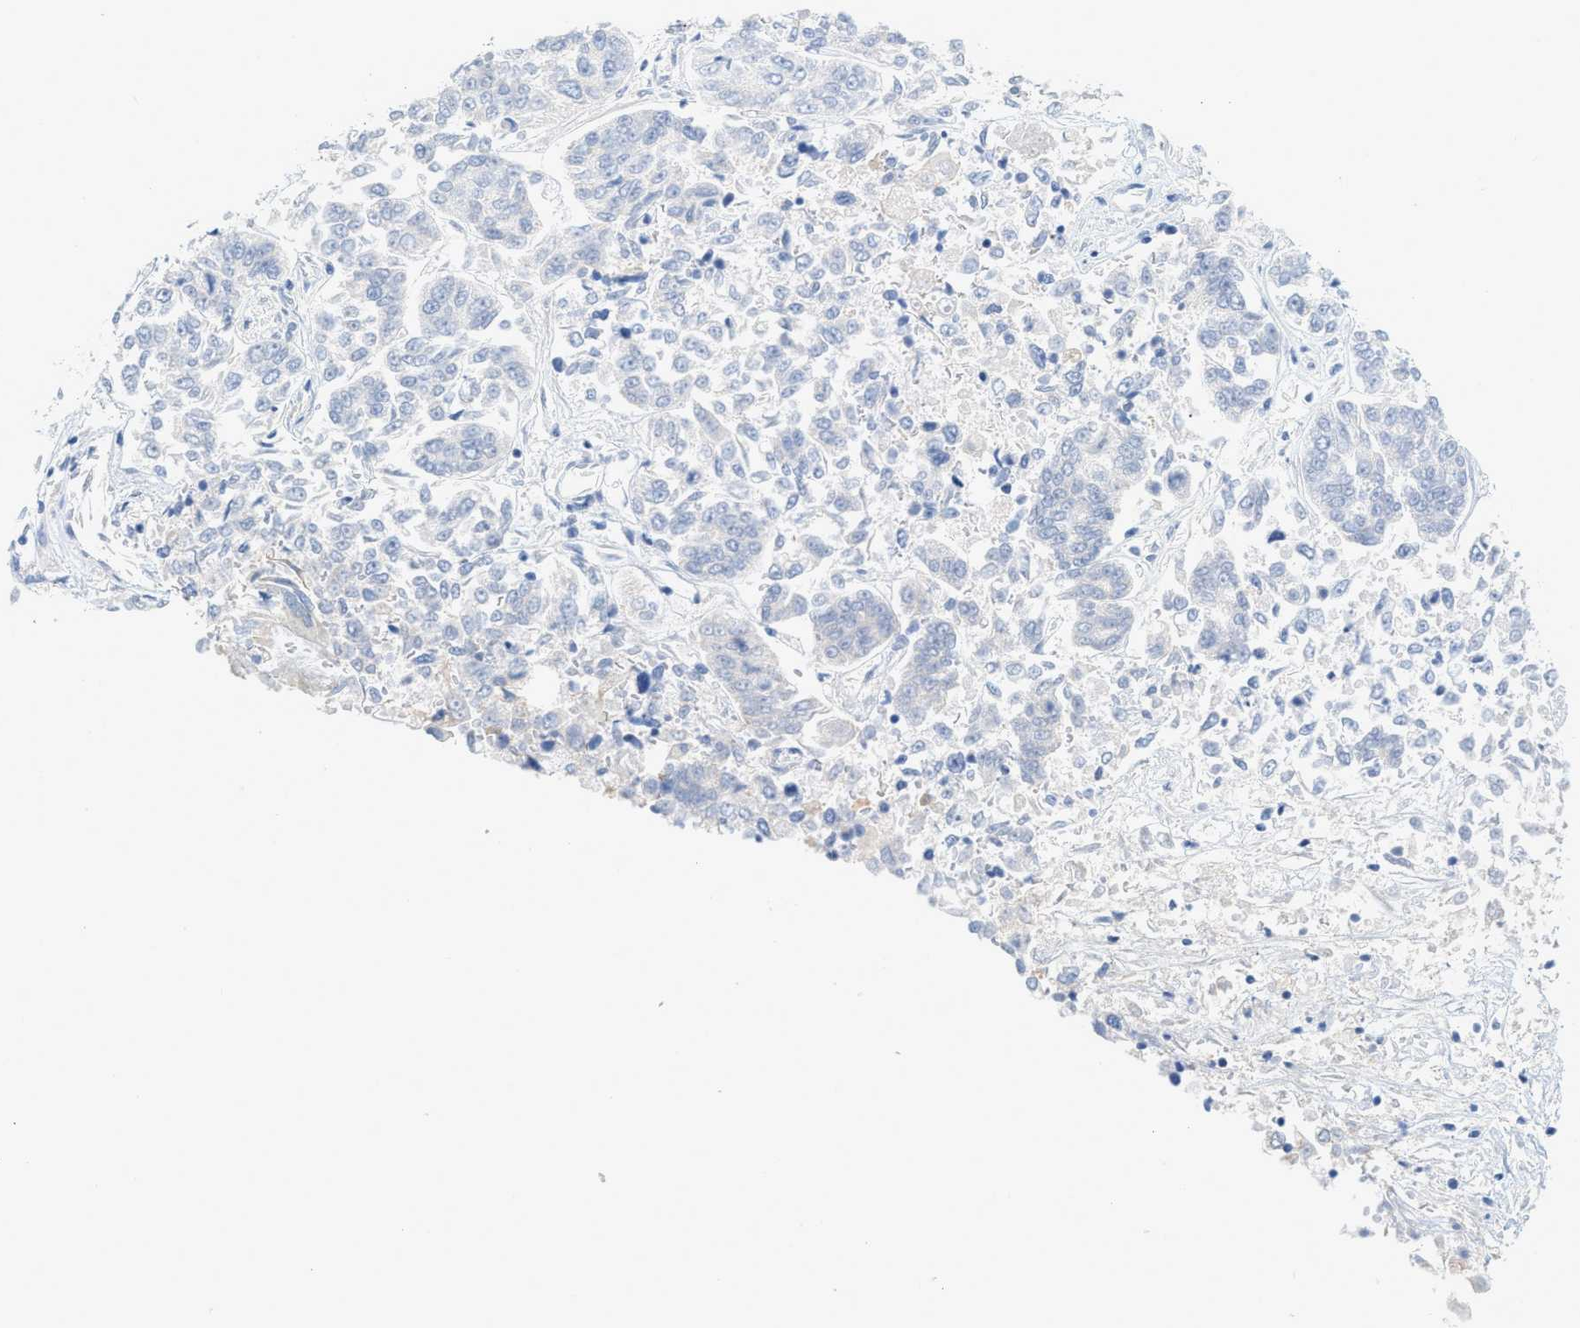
{"staining": {"intensity": "negative", "quantity": "none", "location": "none"}, "tissue": "lung cancer", "cell_type": "Tumor cells", "image_type": "cancer", "snomed": [{"axis": "morphology", "description": "Adenocarcinoma, NOS"}, {"axis": "topography", "description": "Lung"}], "caption": "High power microscopy image of an immunohistochemistry micrograph of lung adenocarcinoma, revealing no significant expression in tumor cells.", "gene": "PAPPA", "patient": {"sex": "male", "age": 84}}